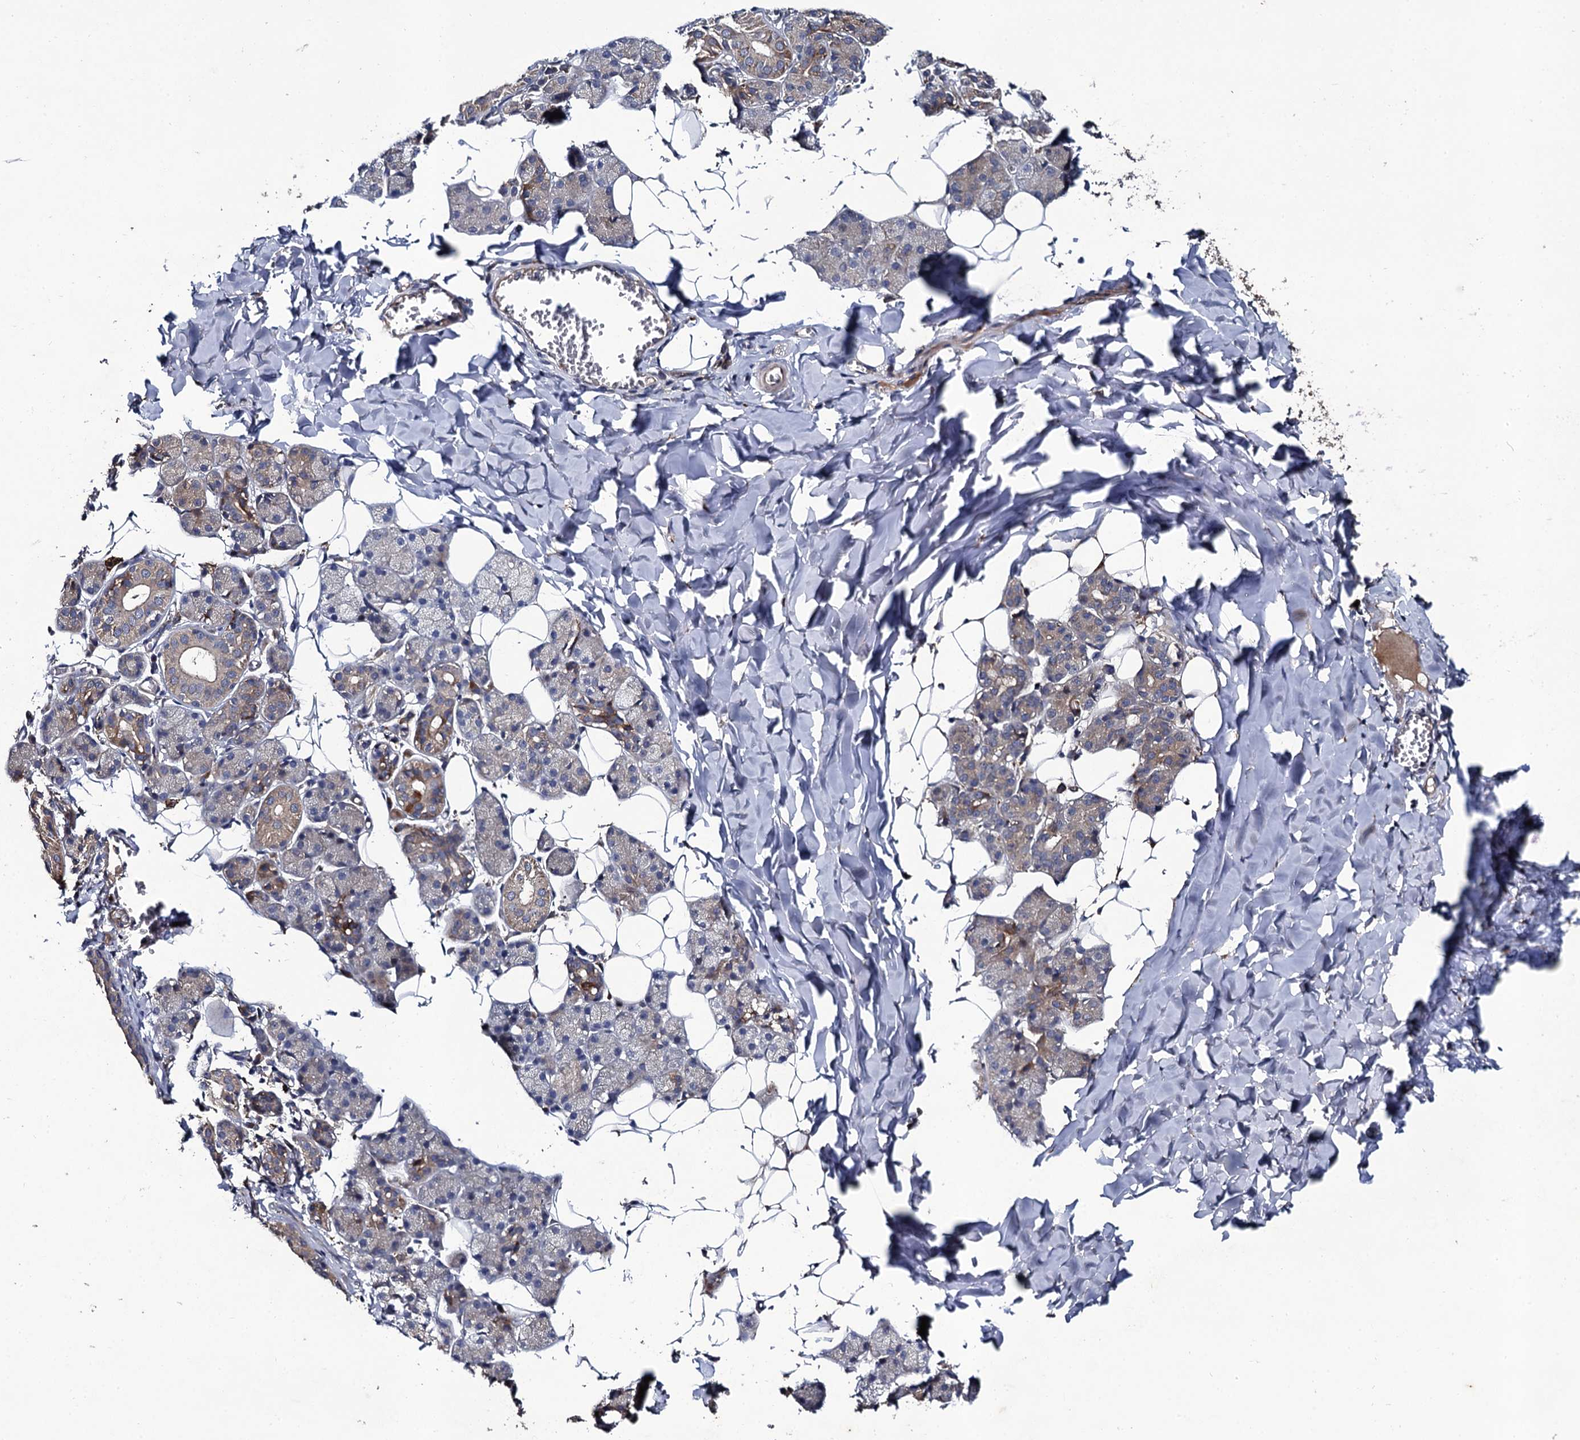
{"staining": {"intensity": "moderate", "quantity": "25%-75%", "location": "cytoplasmic/membranous"}, "tissue": "salivary gland", "cell_type": "Glandular cells", "image_type": "normal", "snomed": [{"axis": "morphology", "description": "Normal tissue, NOS"}, {"axis": "topography", "description": "Salivary gland"}], "caption": "Human salivary gland stained with a brown dye demonstrates moderate cytoplasmic/membranous positive staining in about 25%-75% of glandular cells.", "gene": "LRRC28", "patient": {"sex": "female", "age": 33}}